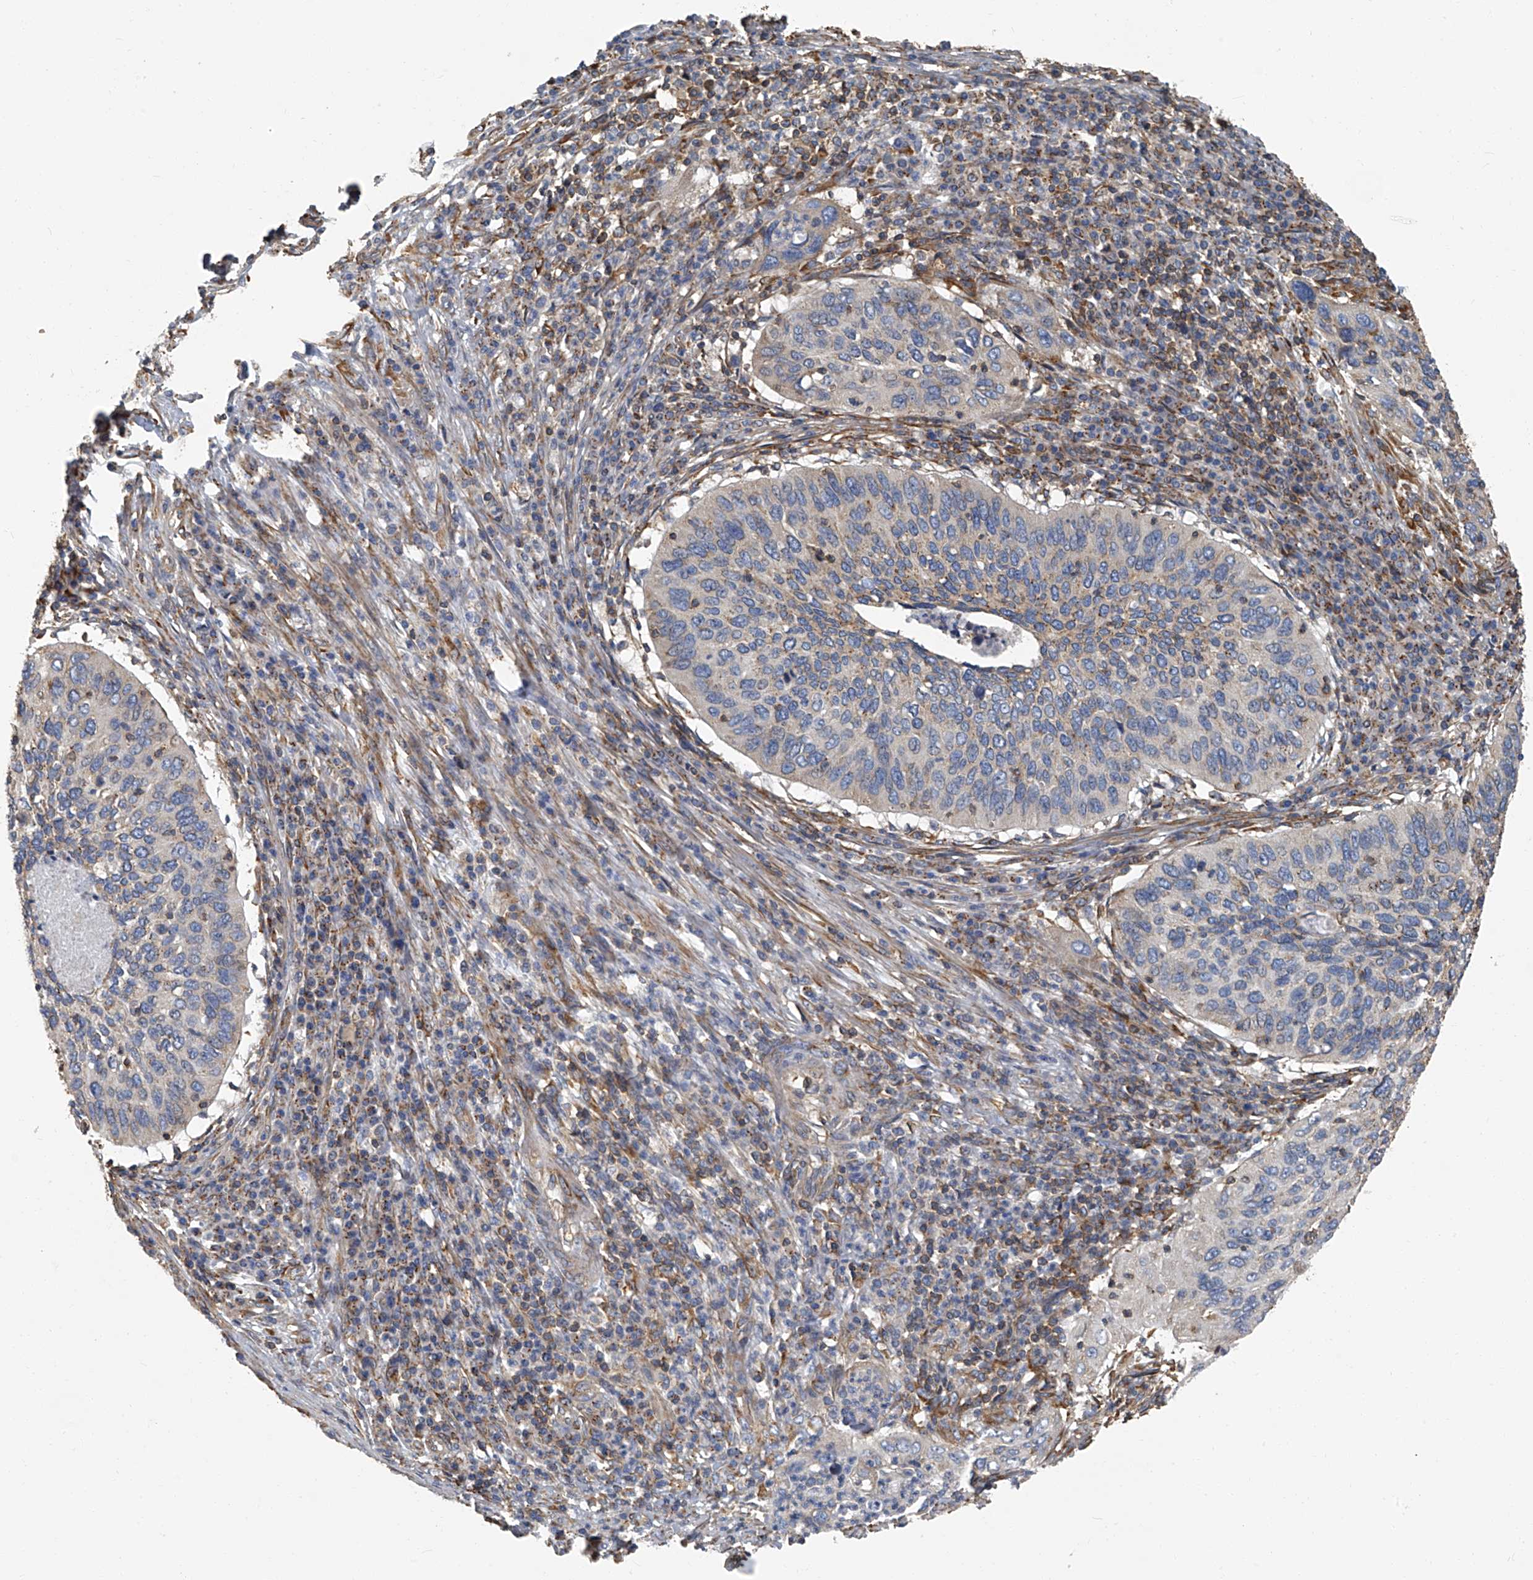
{"staining": {"intensity": "weak", "quantity": "<25%", "location": "cytoplasmic/membranous"}, "tissue": "cervical cancer", "cell_type": "Tumor cells", "image_type": "cancer", "snomed": [{"axis": "morphology", "description": "Squamous cell carcinoma, NOS"}, {"axis": "topography", "description": "Cervix"}], "caption": "The micrograph shows no staining of tumor cells in squamous cell carcinoma (cervical).", "gene": "SEPTIN7", "patient": {"sex": "female", "age": 38}}